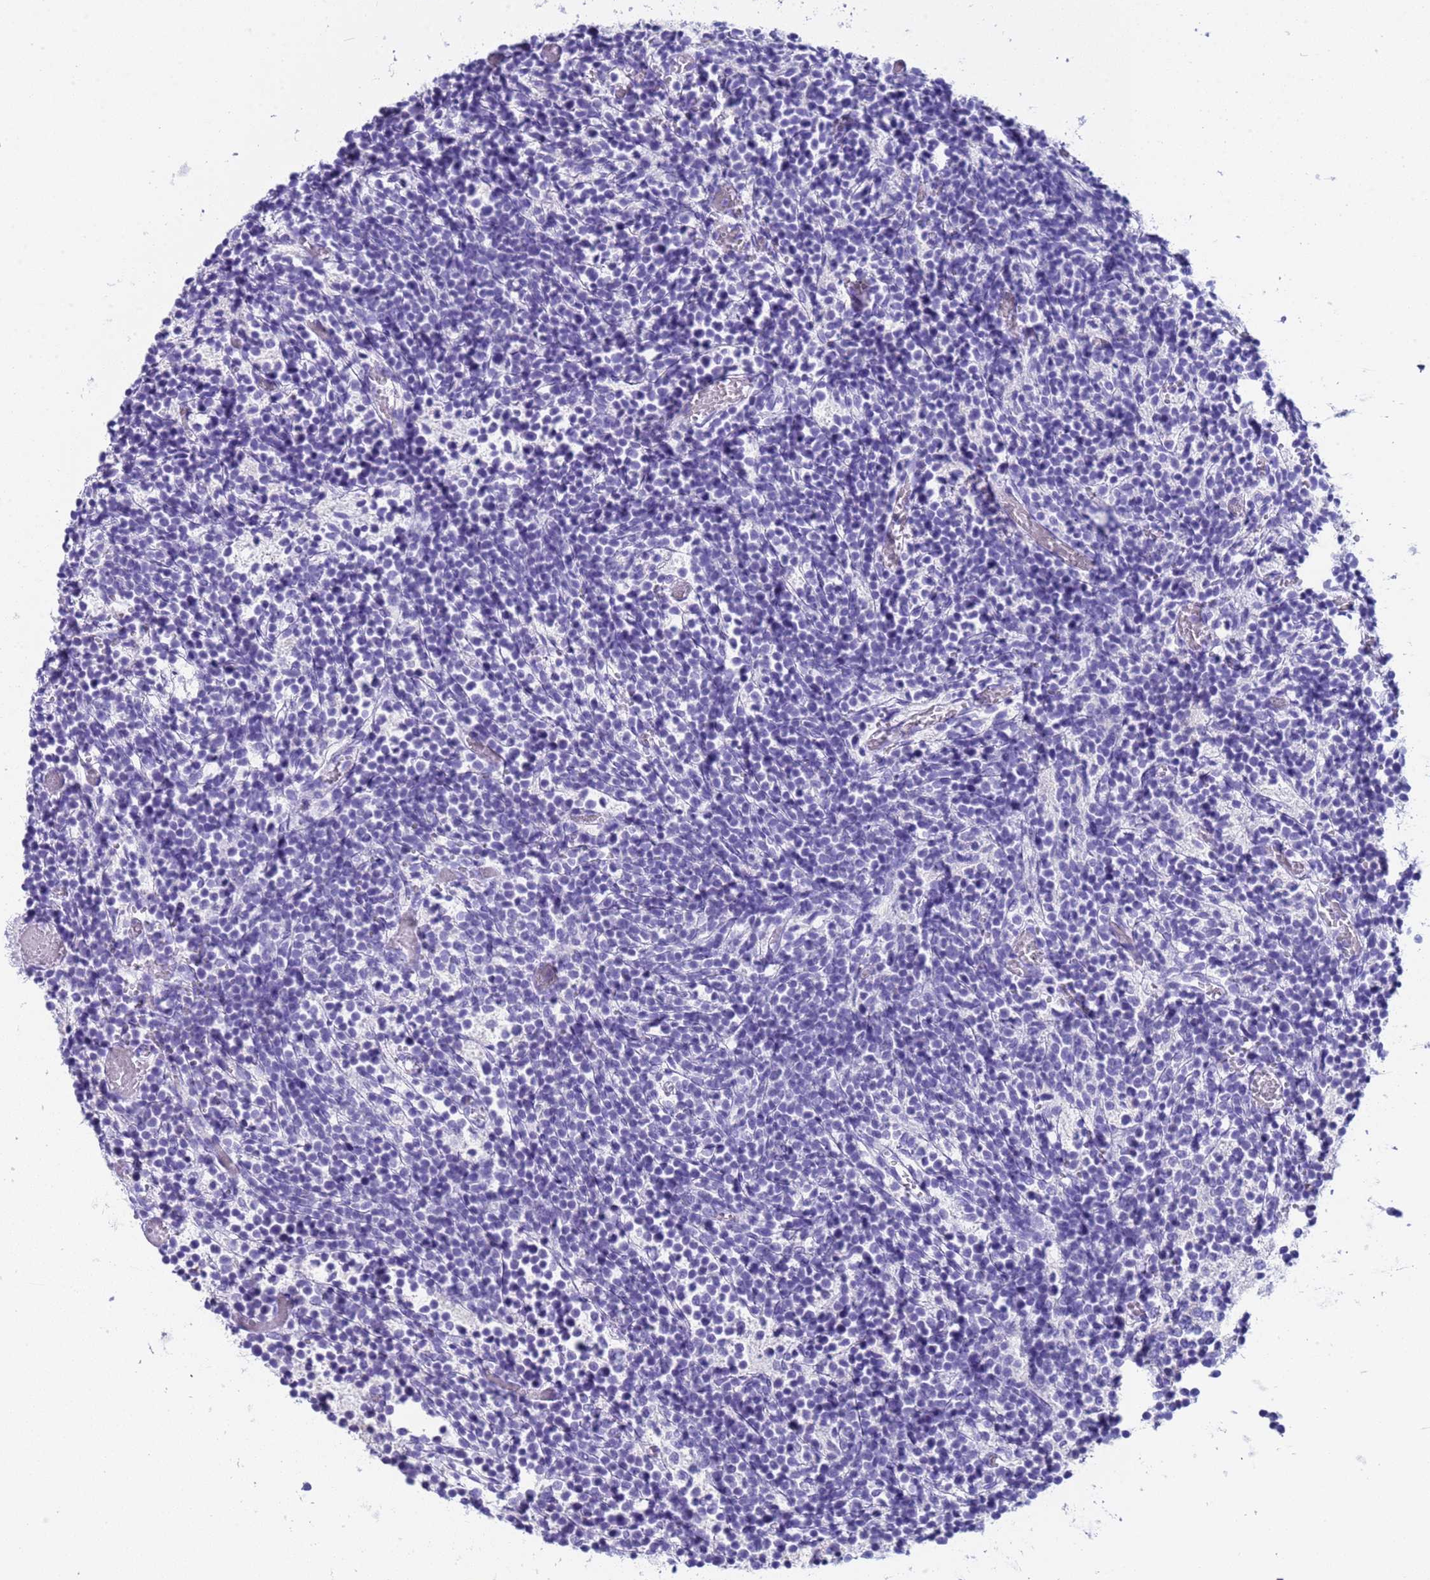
{"staining": {"intensity": "negative", "quantity": "none", "location": "none"}, "tissue": "glioma", "cell_type": "Tumor cells", "image_type": "cancer", "snomed": [{"axis": "morphology", "description": "Glioma, malignant, Low grade"}, {"axis": "topography", "description": "Brain"}], "caption": "DAB immunohistochemical staining of glioma displays no significant positivity in tumor cells. (Brightfield microscopy of DAB (3,3'-diaminobenzidine) immunohistochemistry (IHC) at high magnification).", "gene": "CKM", "patient": {"sex": "female", "age": 1}}